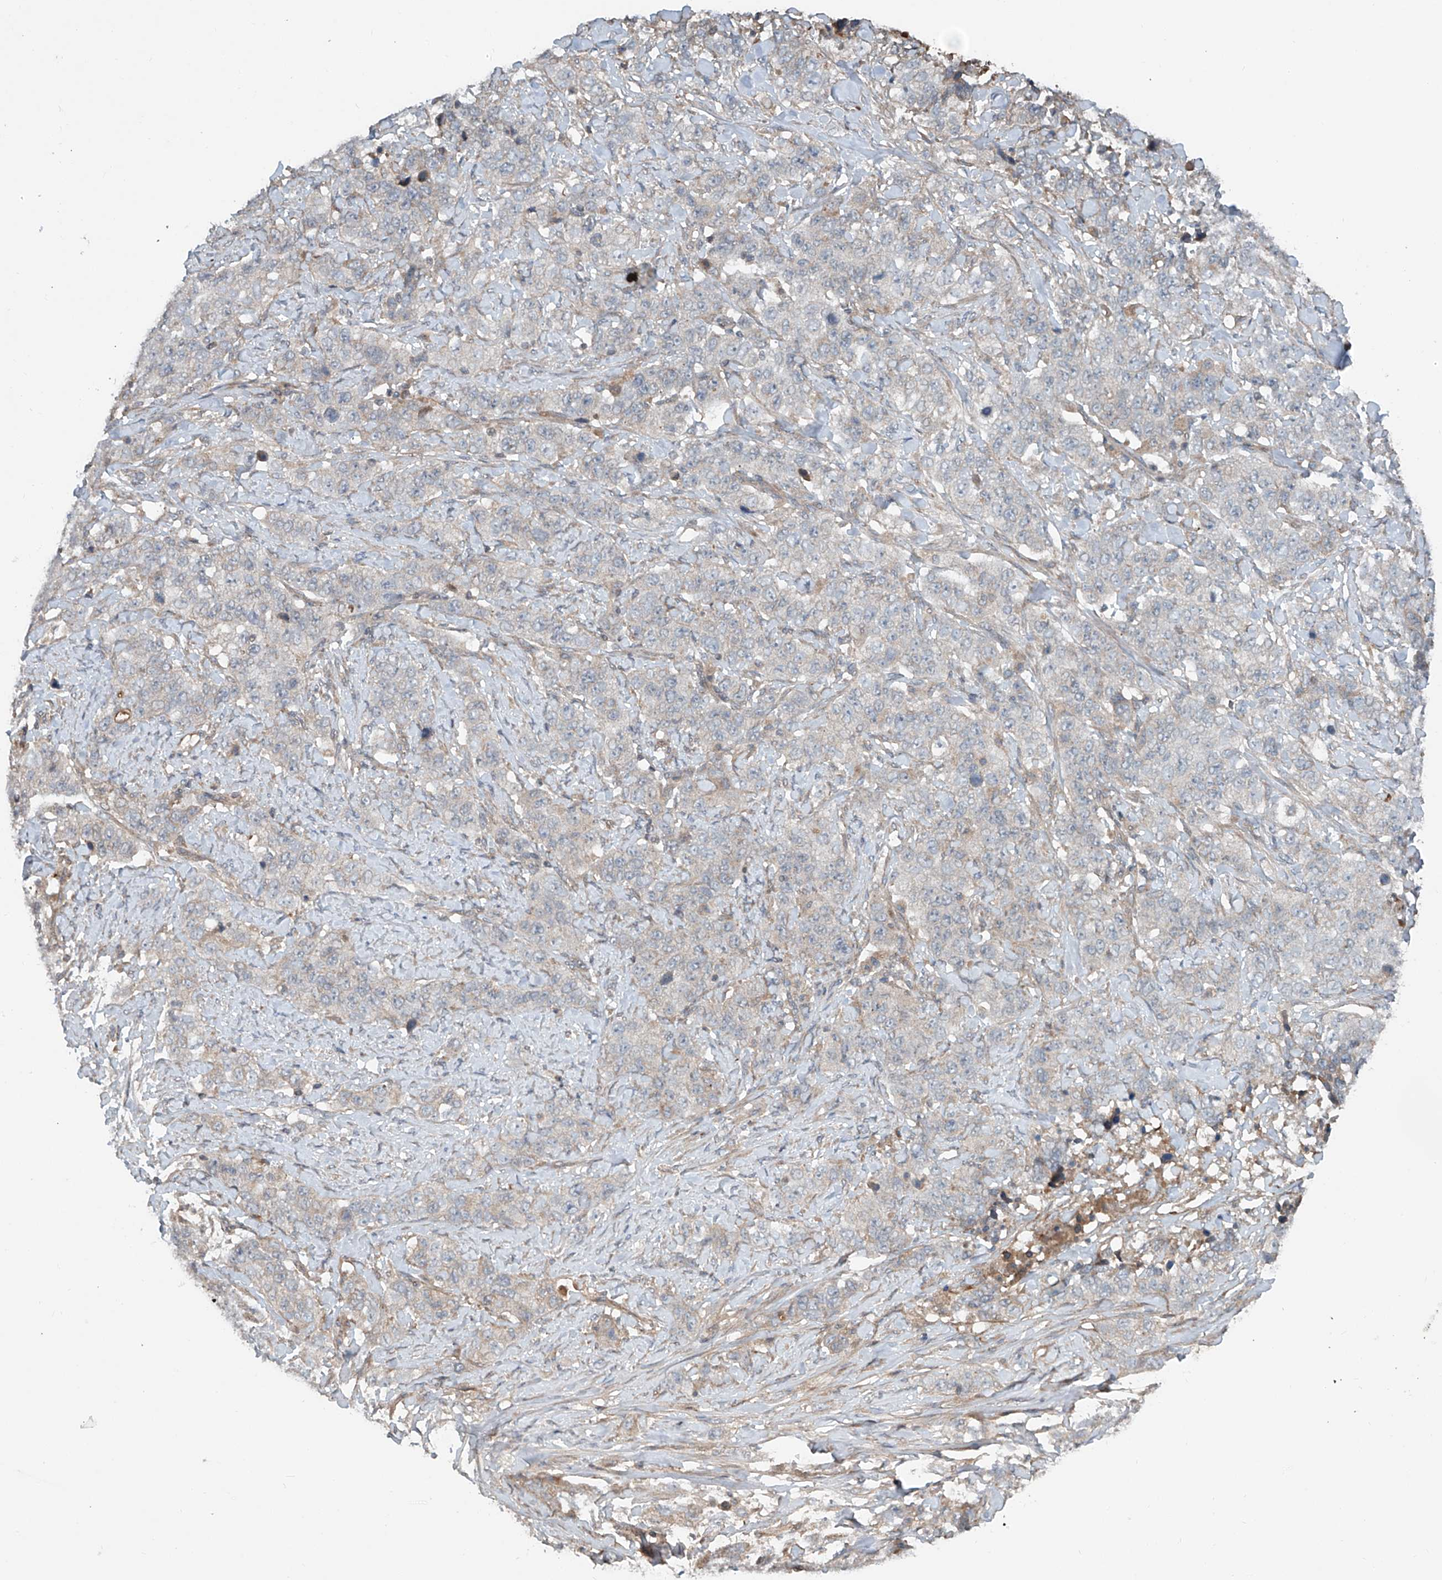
{"staining": {"intensity": "weak", "quantity": "<25%", "location": "cytoplasmic/membranous"}, "tissue": "stomach cancer", "cell_type": "Tumor cells", "image_type": "cancer", "snomed": [{"axis": "morphology", "description": "Adenocarcinoma, NOS"}, {"axis": "topography", "description": "Stomach"}], "caption": "Immunohistochemistry image of adenocarcinoma (stomach) stained for a protein (brown), which exhibits no staining in tumor cells.", "gene": "ADAM23", "patient": {"sex": "male", "age": 48}}